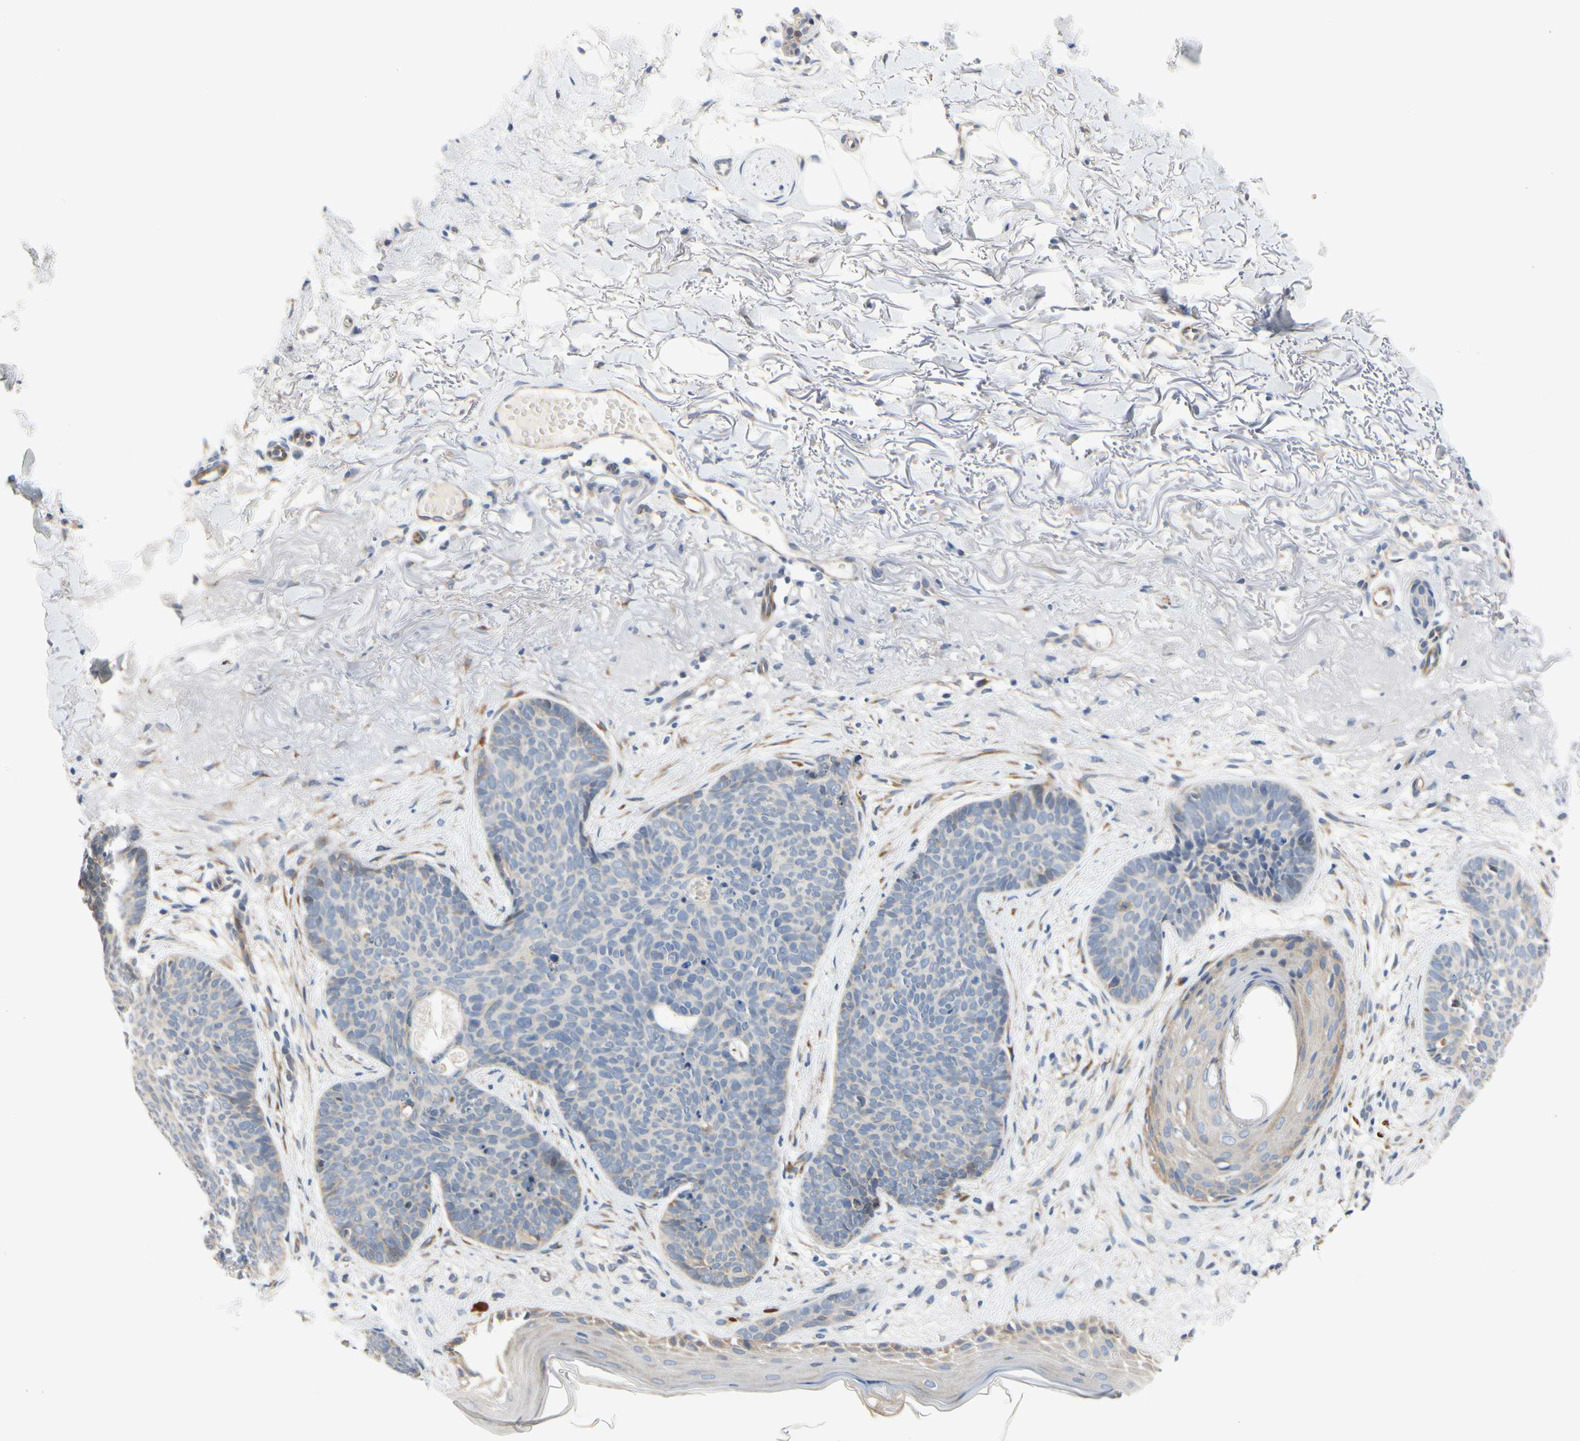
{"staining": {"intensity": "weak", "quantity": "<25%", "location": "cytoplasmic/membranous"}, "tissue": "skin cancer", "cell_type": "Tumor cells", "image_type": "cancer", "snomed": [{"axis": "morphology", "description": "Normal tissue, NOS"}, {"axis": "morphology", "description": "Basal cell carcinoma"}, {"axis": "topography", "description": "Skin"}], "caption": "A micrograph of human skin cancer (basal cell carcinoma) is negative for staining in tumor cells.", "gene": "ZNF236", "patient": {"sex": "female", "age": 70}}